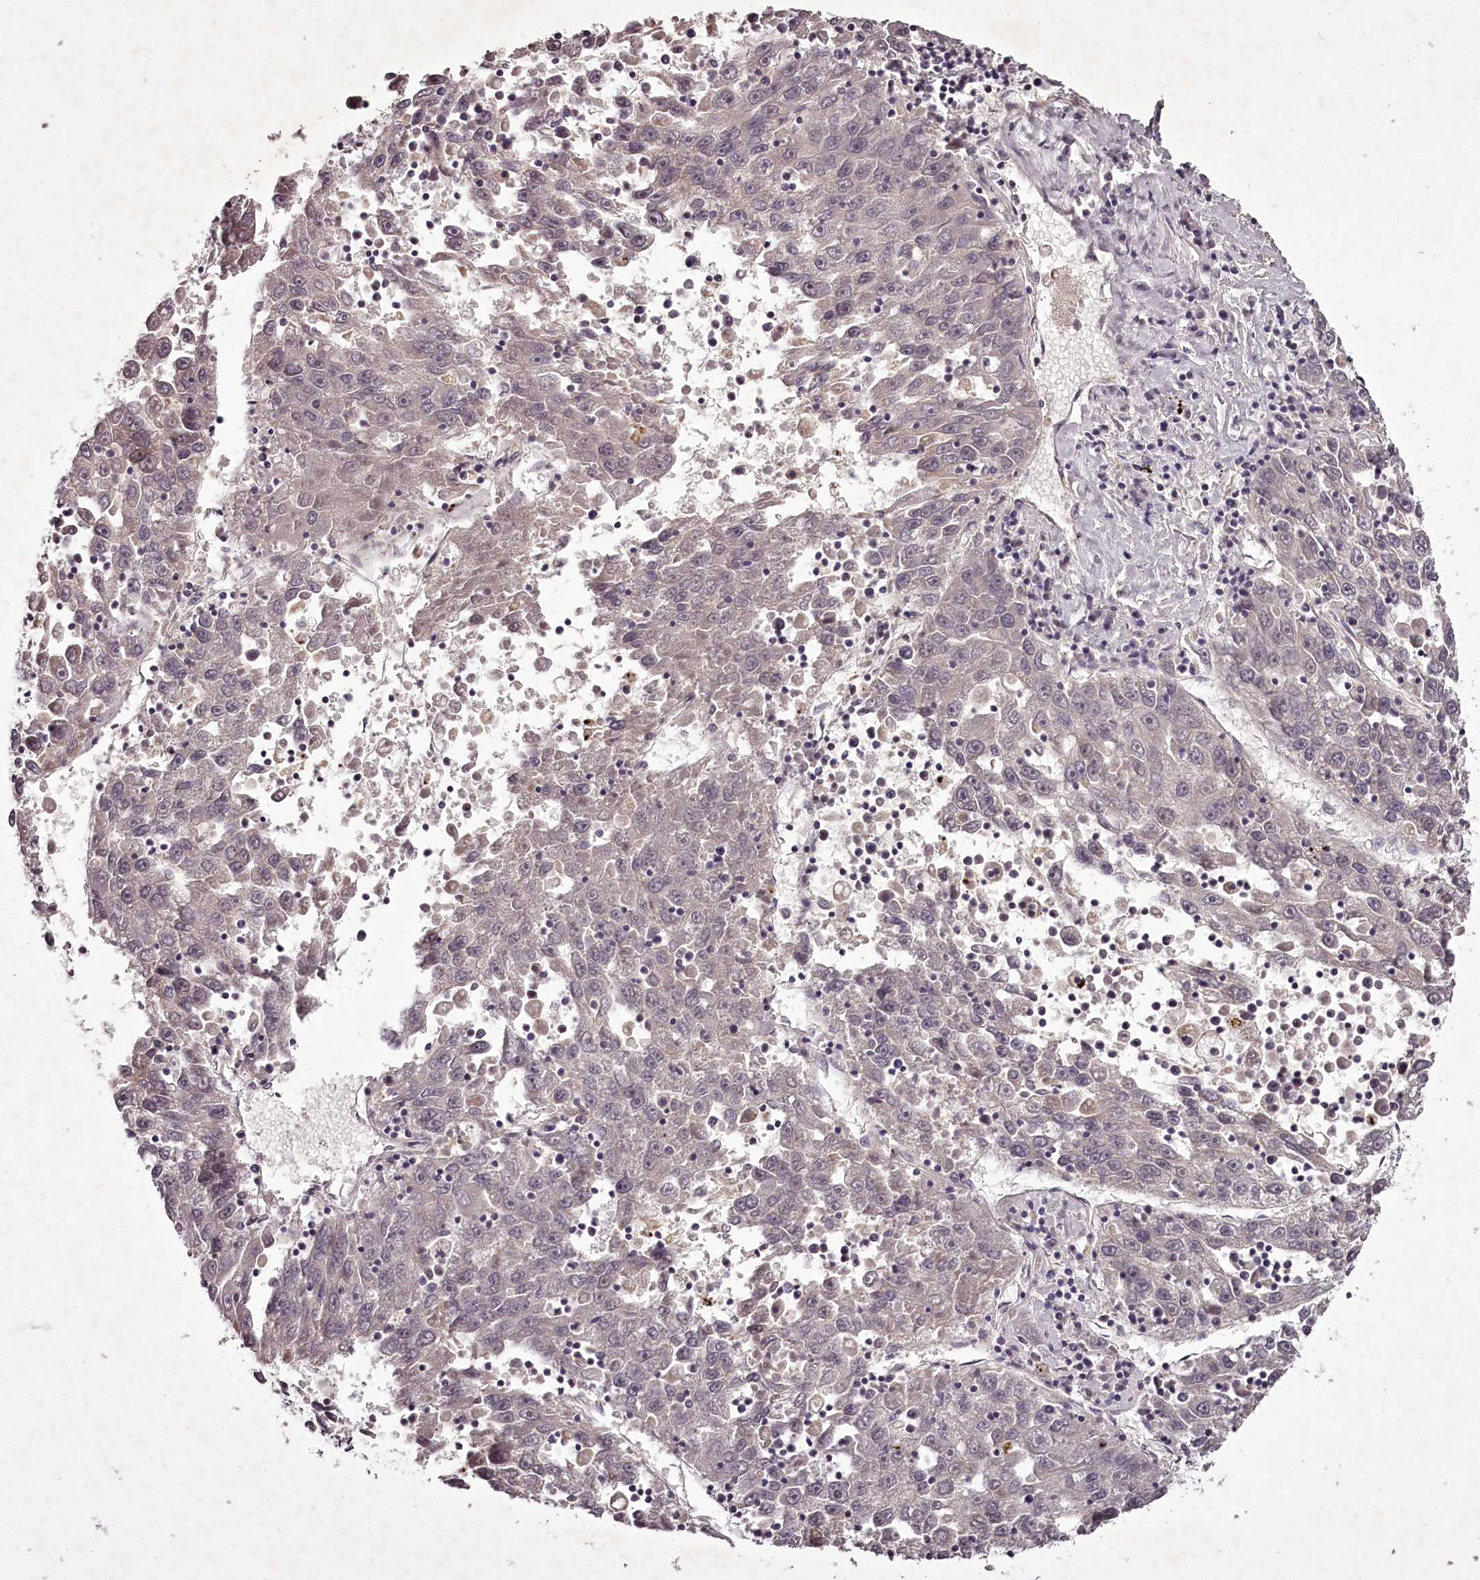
{"staining": {"intensity": "negative", "quantity": "none", "location": "none"}, "tissue": "liver cancer", "cell_type": "Tumor cells", "image_type": "cancer", "snomed": [{"axis": "morphology", "description": "Carcinoma, Hepatocellular, NOS"}, {"axis": "topography", "description": "Liver"}], "caption": "Immunohistochemistry (IHC) image of human liver hepatocellular carcinoma stained for a protein (brown), which exhibits no expression in tumor cells.", "gene": "RBMXL2", "patient": {"sex": "male", "age": 49}}